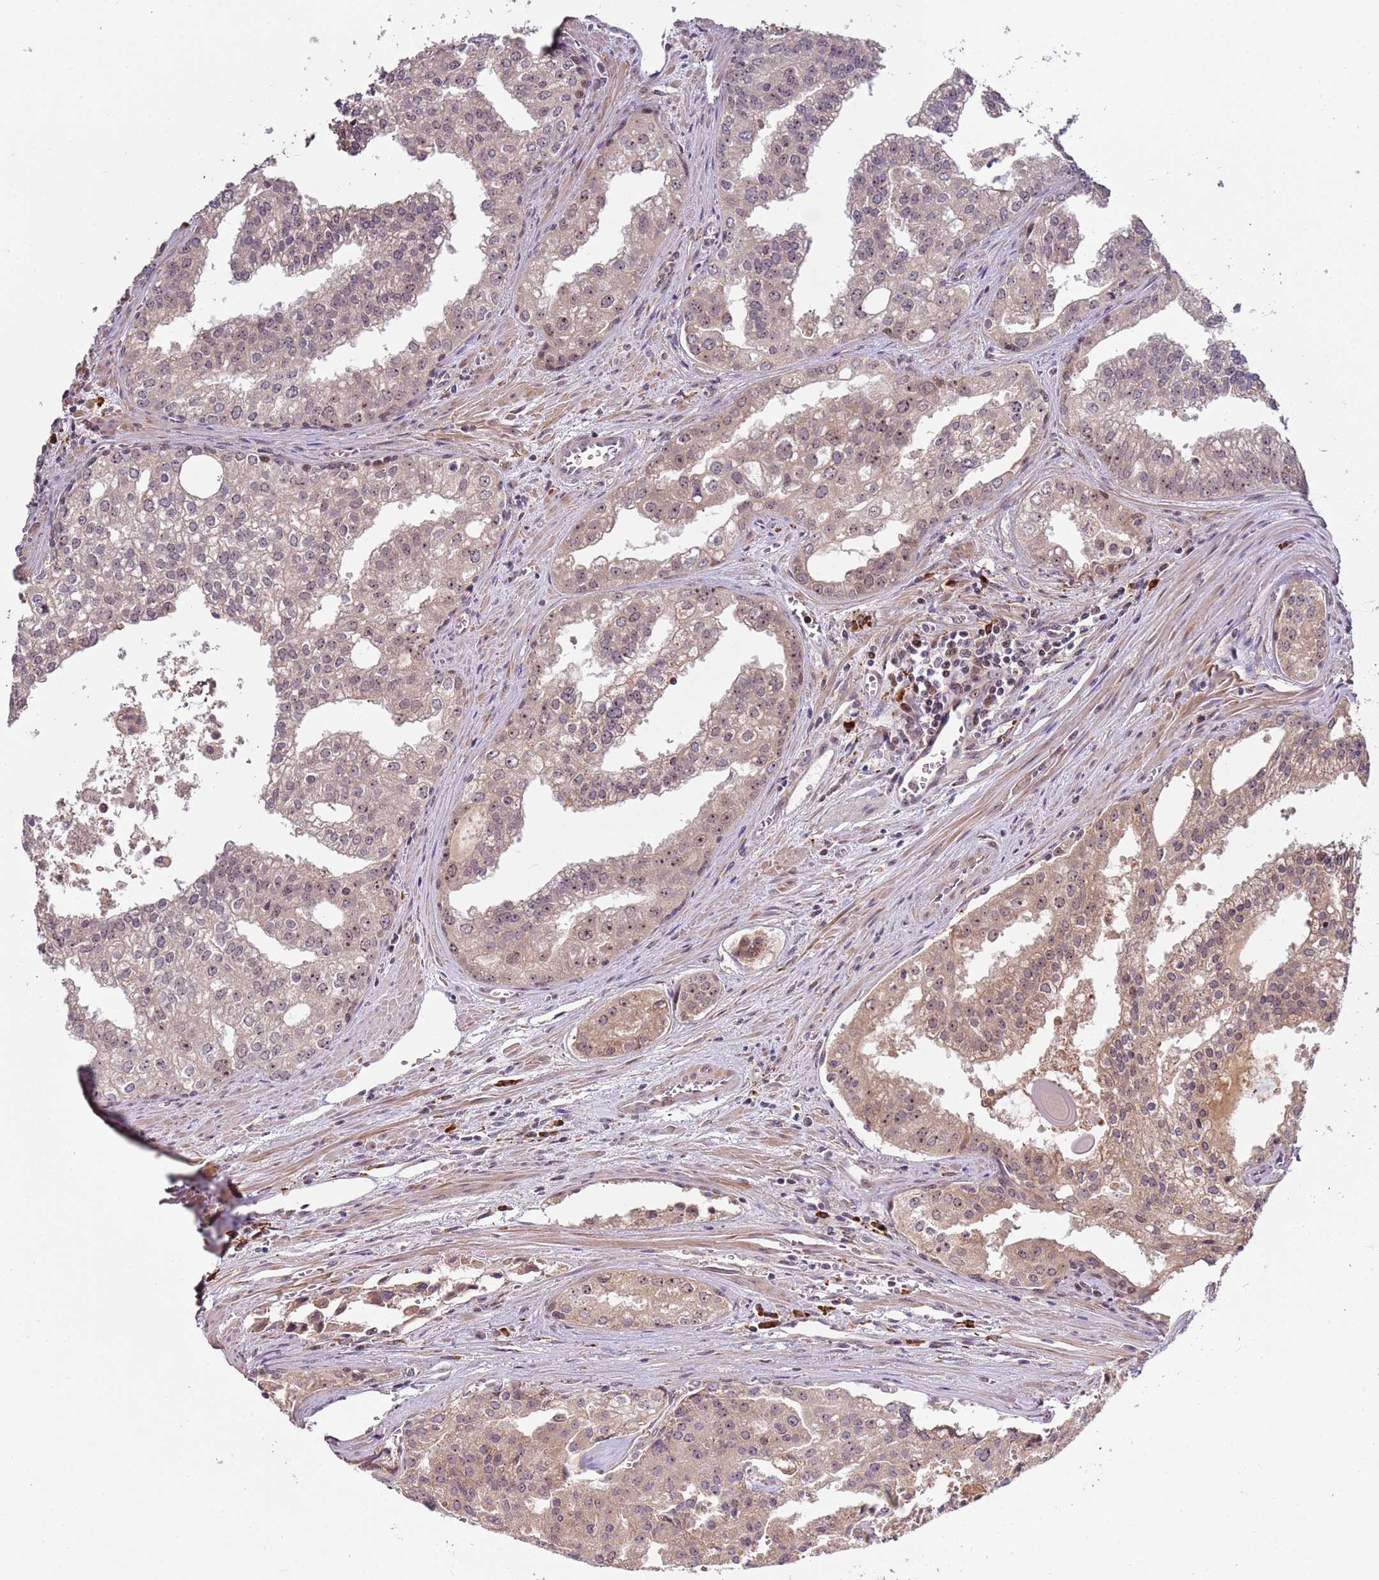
{"staining": {"intensity": "weak", "quantity": ">75%", "location": "cytoplasmic/membranous,nuclear"}, "tissue": "prostate cancer", "cell_type": "Tumor cells", "image_type": "cancer", "snomed": [{"axis": "morphology", "description": "Adenocarcinoma, High grade"}, {"axis": "topography", "description": "Prostate"}], "caption": "The immunohistochemical stain labels weak cytoplasmic/membranous and nuclear expression in tumor cells of prostate adenocarcinoma (high-grade) tissue.", "gene": "UCMA", "patient": {"sex": "male", "age": 68}}